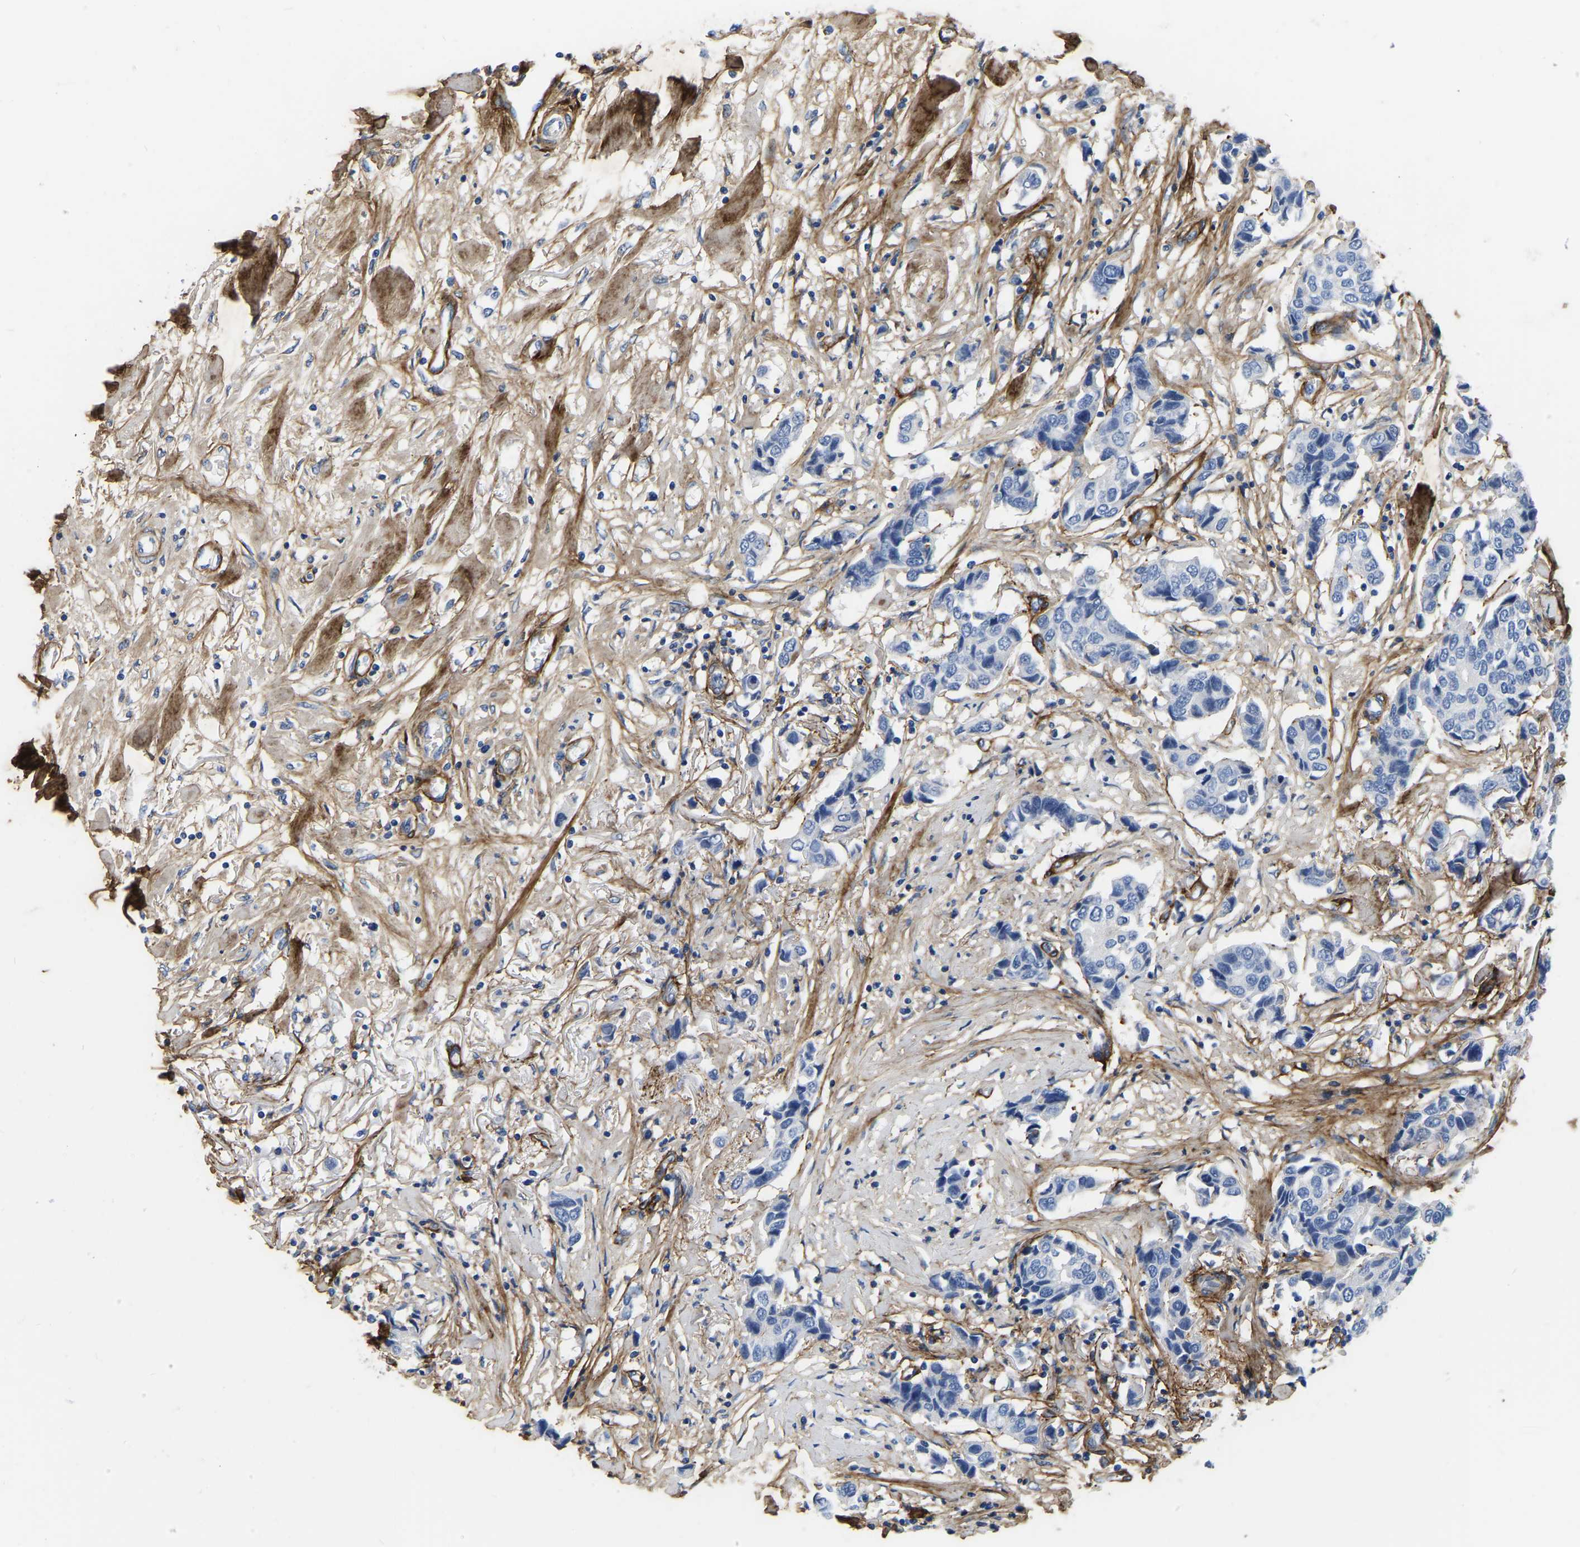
{"staining": {"intensity": "negative", "quantity": "none", "location": "none"}, "tissue": "breast cancer", "cell_type": "Tumor cells", "image_type": "cancer", "snomed": [{"axis": "morphology", "description": "Duct carcinoma"}, {"axis": "topography", "description": "Breast"}], "caption": "This image is of breast cancer (infiltrating ductal carcinoma) stained with immunohistochemistry (IHC) to label a protein in brown with the nuclei are counter-stained blue. There is no expression in tumor cells. The staining is performed using DAB (3,3'-diaminobenzidine) brown chromogen with nuclei counter-stained in using hematoxylin.", "gene": "COL6A1", "patient": {"sex": "female", "age": 80}}